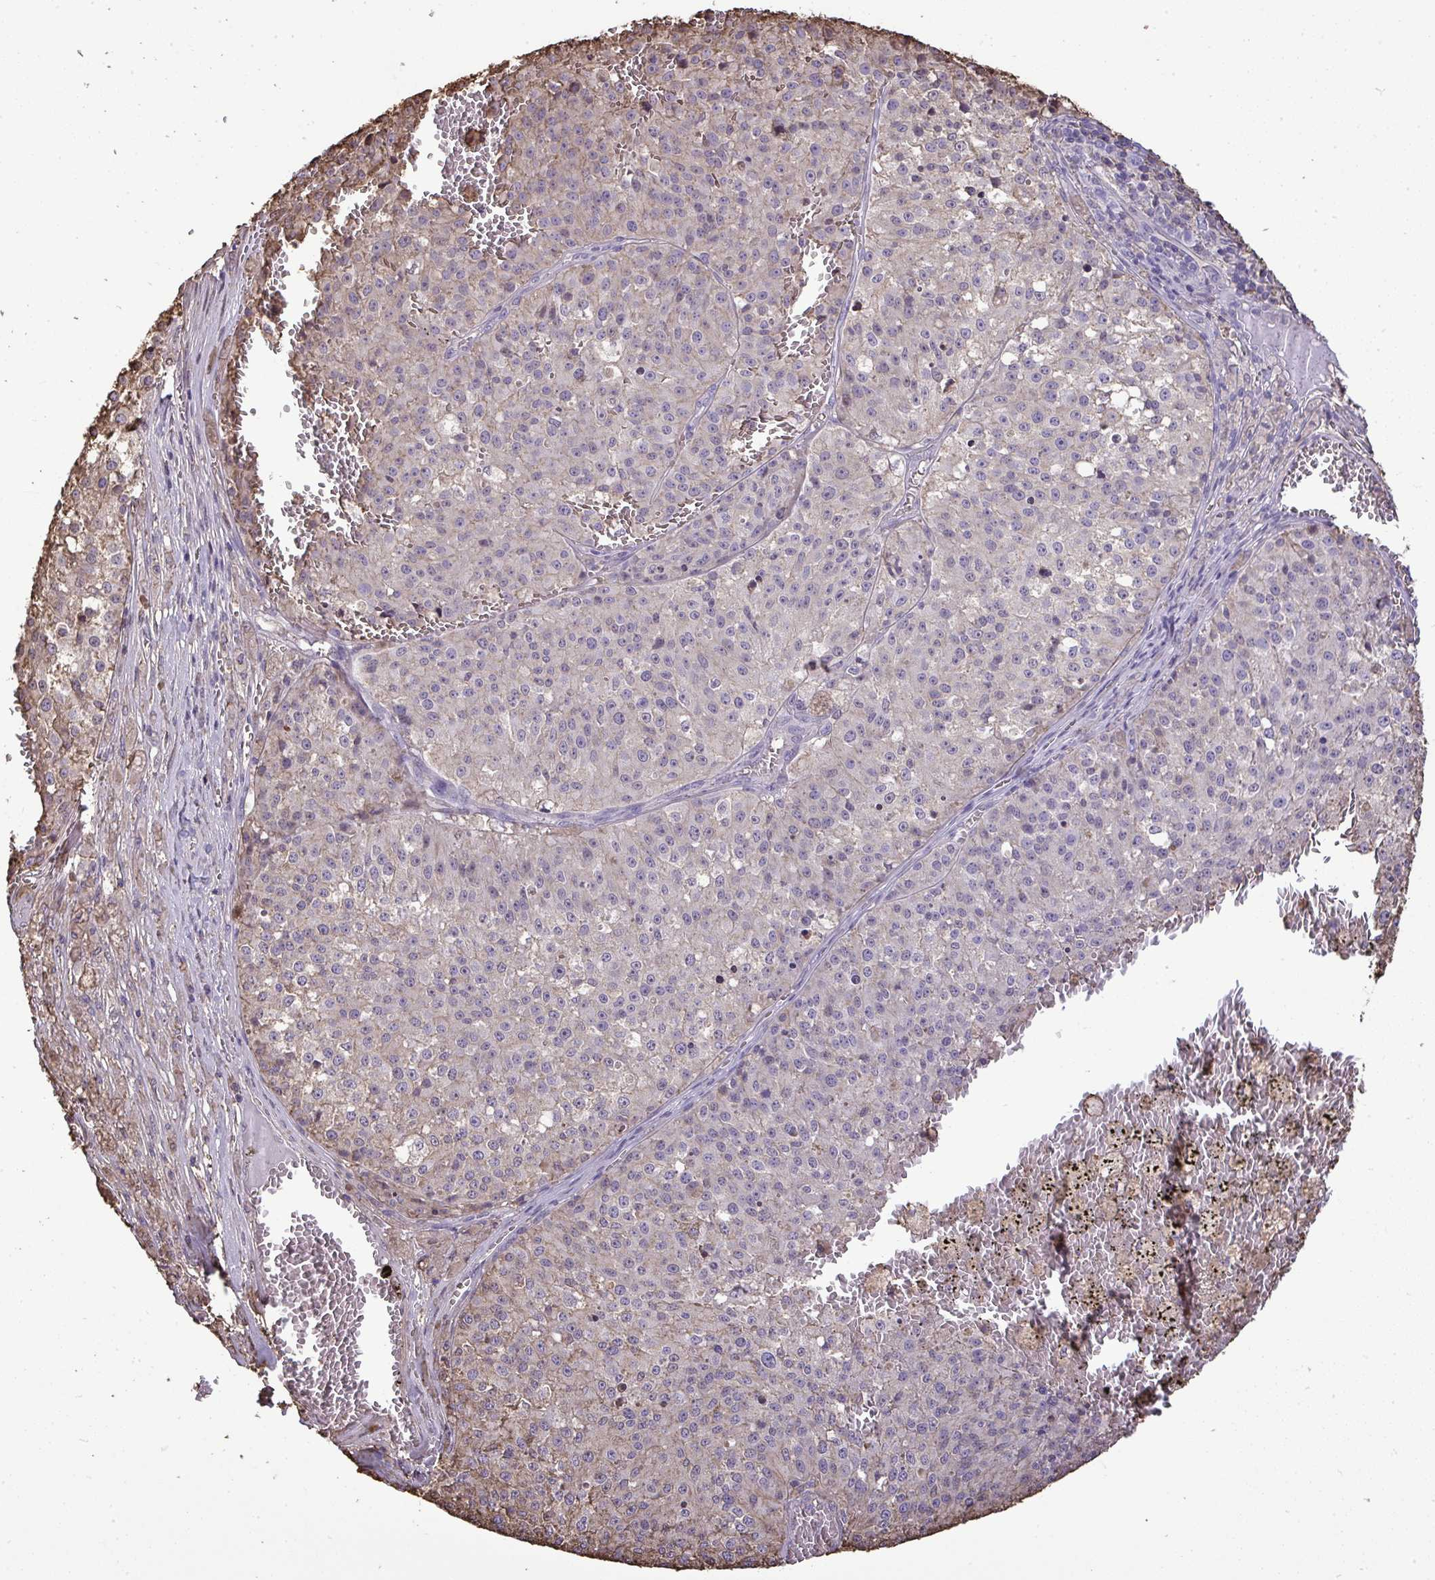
{"staining": {"intensity": "negative", "quantity": "none", "location": "none"}, "tissue": "melanoma", "cell_type": "Tumor cells", "image_type": "cancer", "snomed": [{"axis": "morphology", "description": "Malignant melanoma, Metastatic site"}, {"axis": "topography", "description": "Lymph node"}], "caption": "Photomicrograph shows no protein staining in tumor cells of melanoma tissue.", "gene": "ANXA5", "patient": {"sex": "female", "age": 64}}